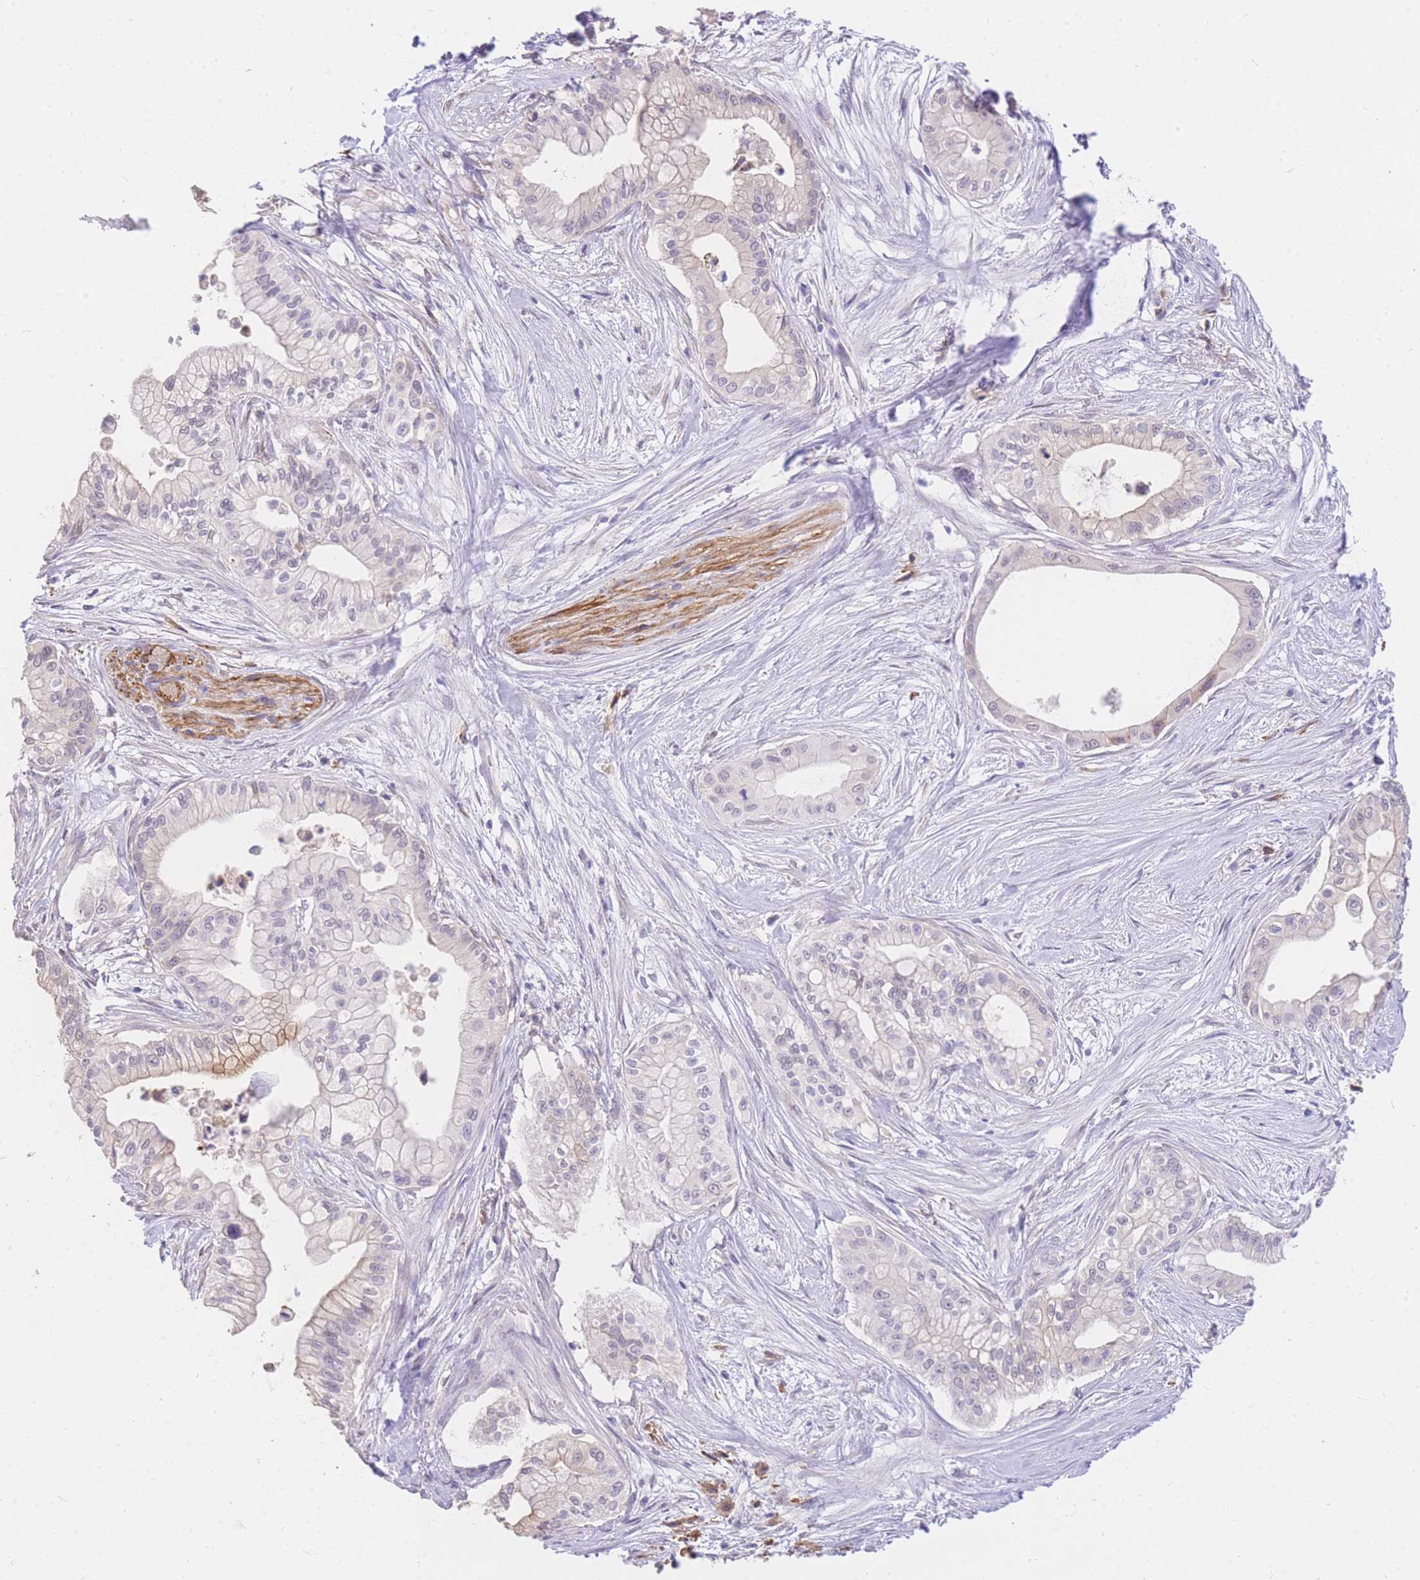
{"staining": {"intensity": "negative", "quantity": "none", "location": "none"}, "tissue": "pancreatic cancer", "cell_type": "Tumor cells", "image_type": "cancer", "snomed": [{"axis": "morphology", "description": "Adenocarcinoma, NOS"}, {"axis": "topography", "description": "Pancreas"}], "caption": "Pancreatic adenocarcinoma was stained to show a protein in brown. There is no significant staining in tumor cells.", "gene": "C2orf88", "patient": {"sex": "male", "age": 78}}